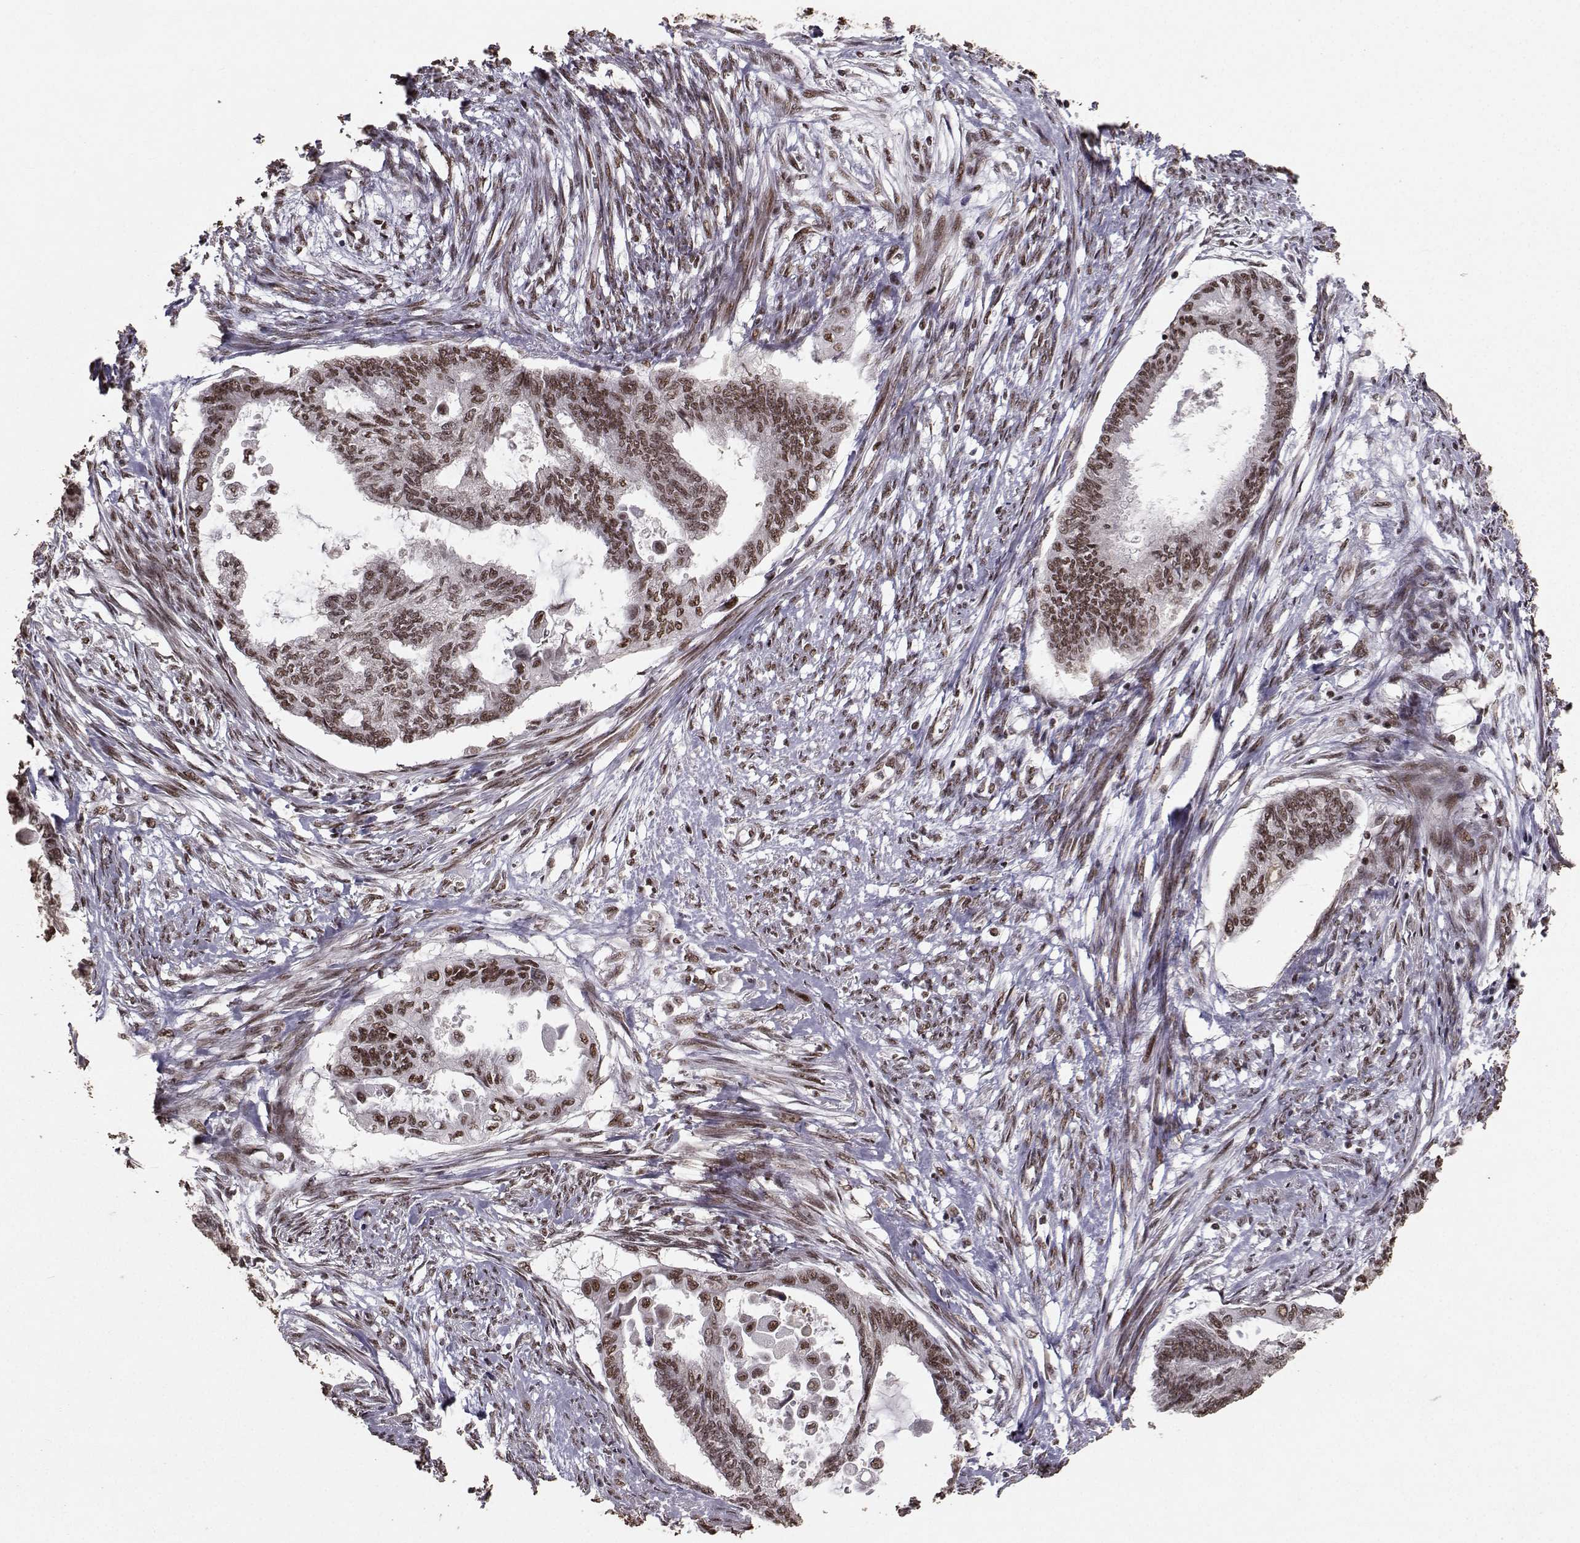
{"staining": {"intensity": "strong", "quantity": "25%-75%", "location": "nuclear"}, "tissue": "endometrial cancer", "cell_type": "Tumor cells", "image_type": "cancer", "snomed": [{"axis": "morphology", "description": "Adenocarcinoma, NOS"}, {"axis": "topography", "description": "Endometrium"}], "caption": "A brown stain labels strong nuclear expression of a protein in endometrial cancer (adenocarcinoma) tumor cells. (DAB = brown stain, brightfield microscopy at high magnification).", "gene": "SF1", "patient": {"sex": "female", "age": 86}}